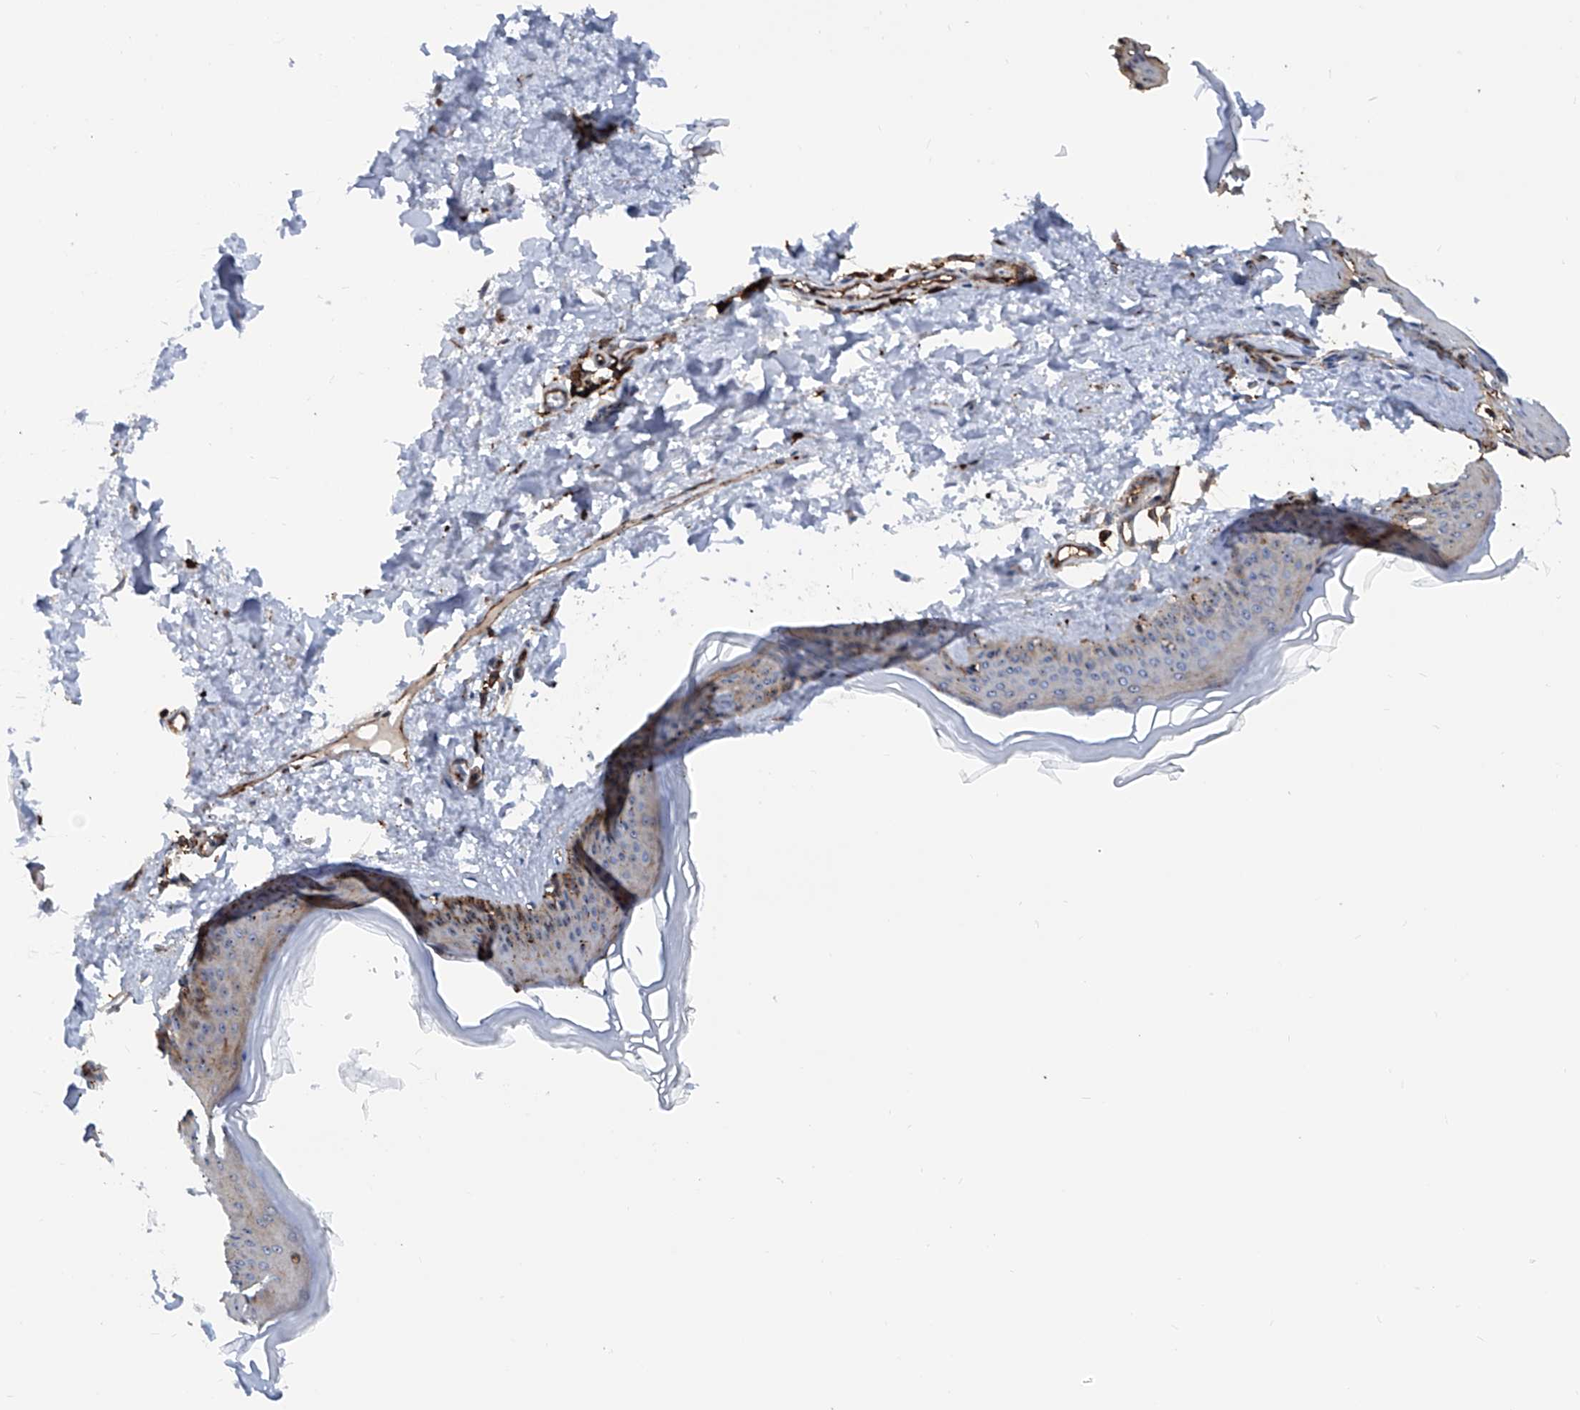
{"staining": {"intensity": "strong", "quantity": ">75%", "location": "cytoplasmic/membranous"}, "tissue": "skin", "cell_type": "Fibroblasts", "image_type": "normal", "snomed": [{"axis": "morphology", "description": "Normal tissue, NOS"}, {"axis": "topography", "description": "Skin"}], "caption": "An immunohistochemistry image of benign tissue is shown. Protein staining in brown highlights strong cytoplasmic/membranous positivity in skin within fibroblasts.", "gene": "ZNF484", "patient": {"sex": "female", "age": 27}}